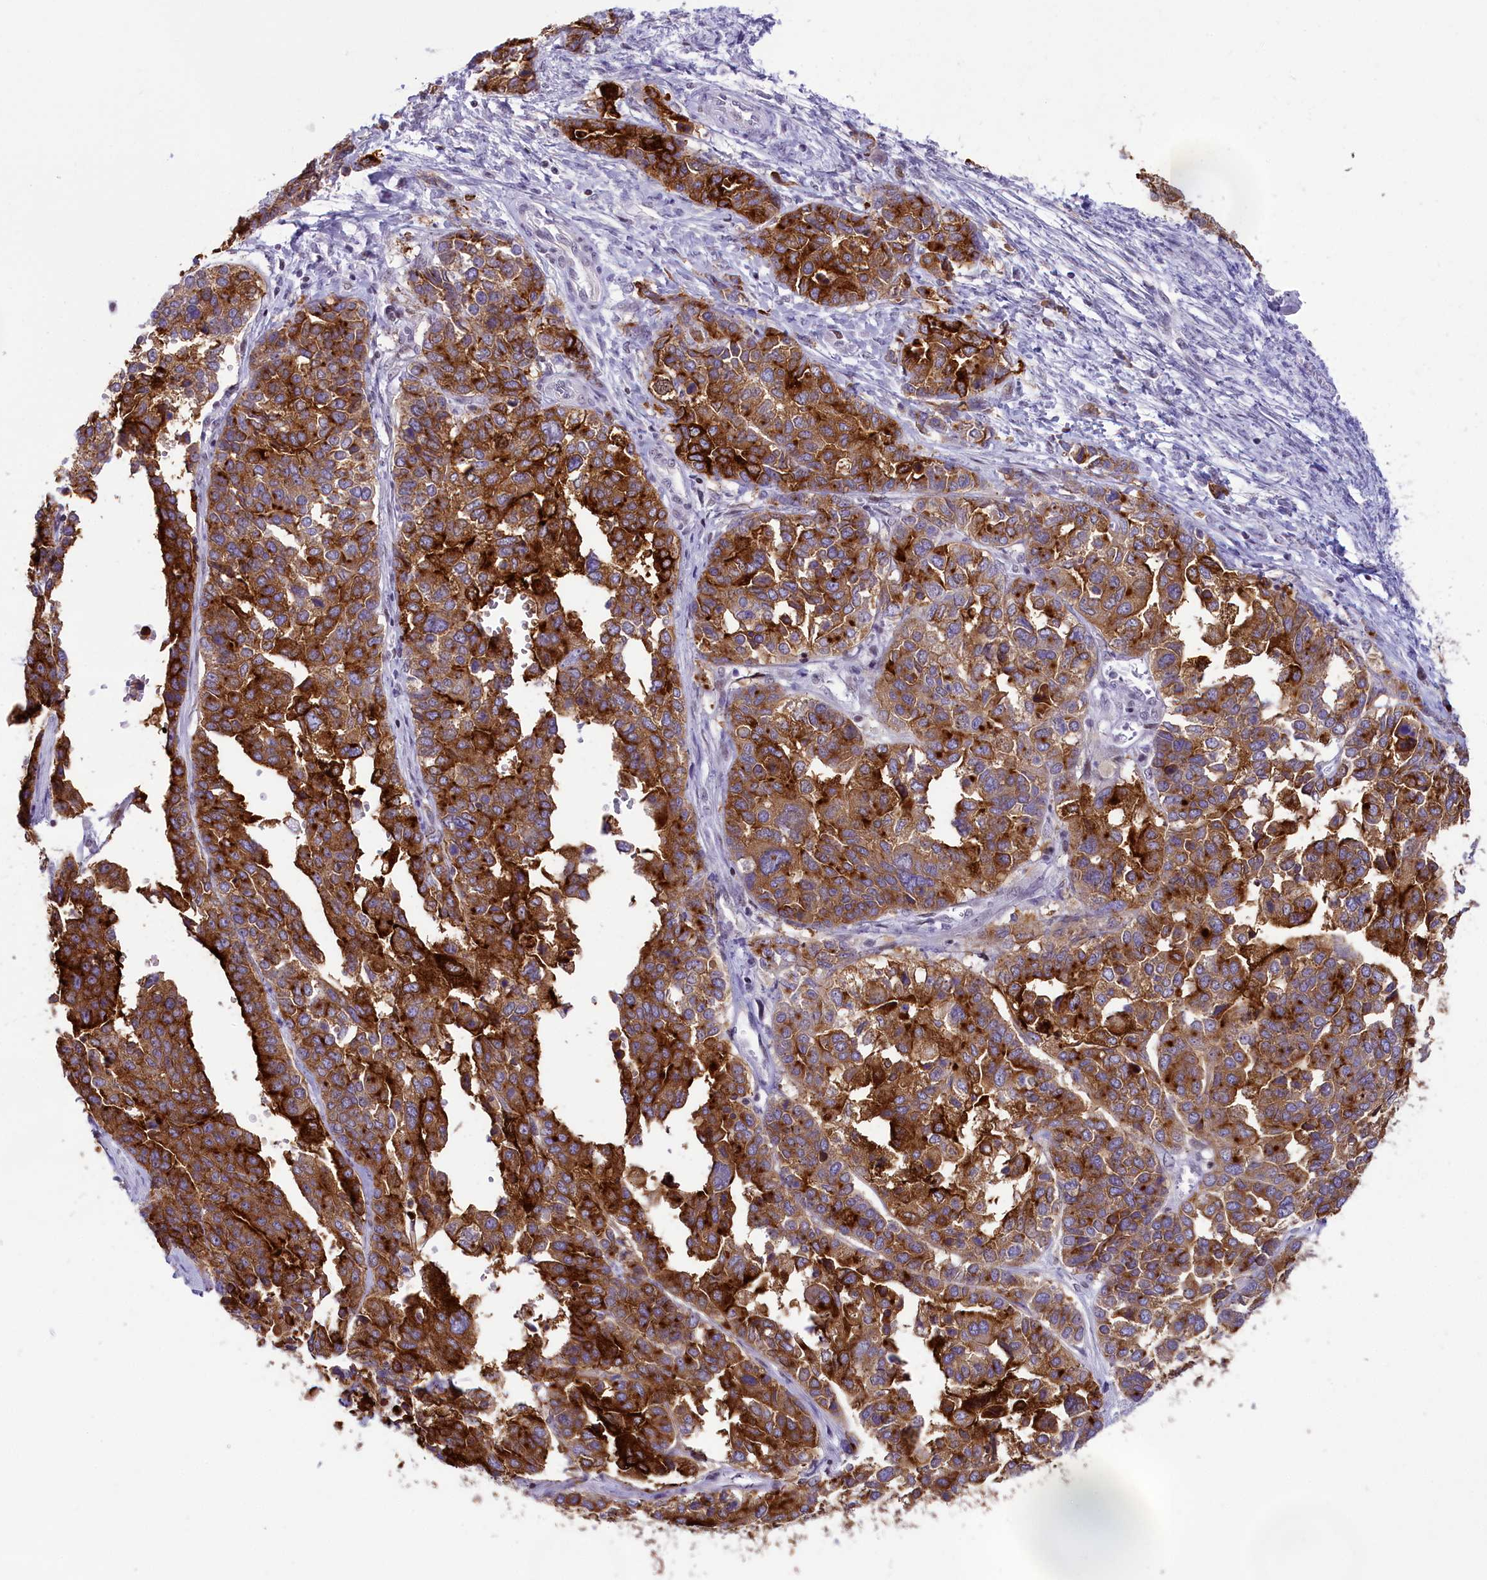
{"staining": {"intensity": "strong", "quantity": ">75%", "location": "cytoplasmic/membranous"}, "tissue": "ovarian cancer", "cell_type": "Tumor cells", "image_type": "cancer", "snomed": [{"axis": "morphology", "description": "Cystadenocarcinoma, serous, NOS"}, {"axis": "topography", "description": "Ovary"}], "caption": "Immunohistochemical staining of ovarian cancer (serous cystadenocarcinoma) demonstrates high levels of strong cytoplasmic/membranous protein staining in about >75% of tumor cells.", "gene": "SPIRE2", "patient": {"sex": "female", "age": 44}}